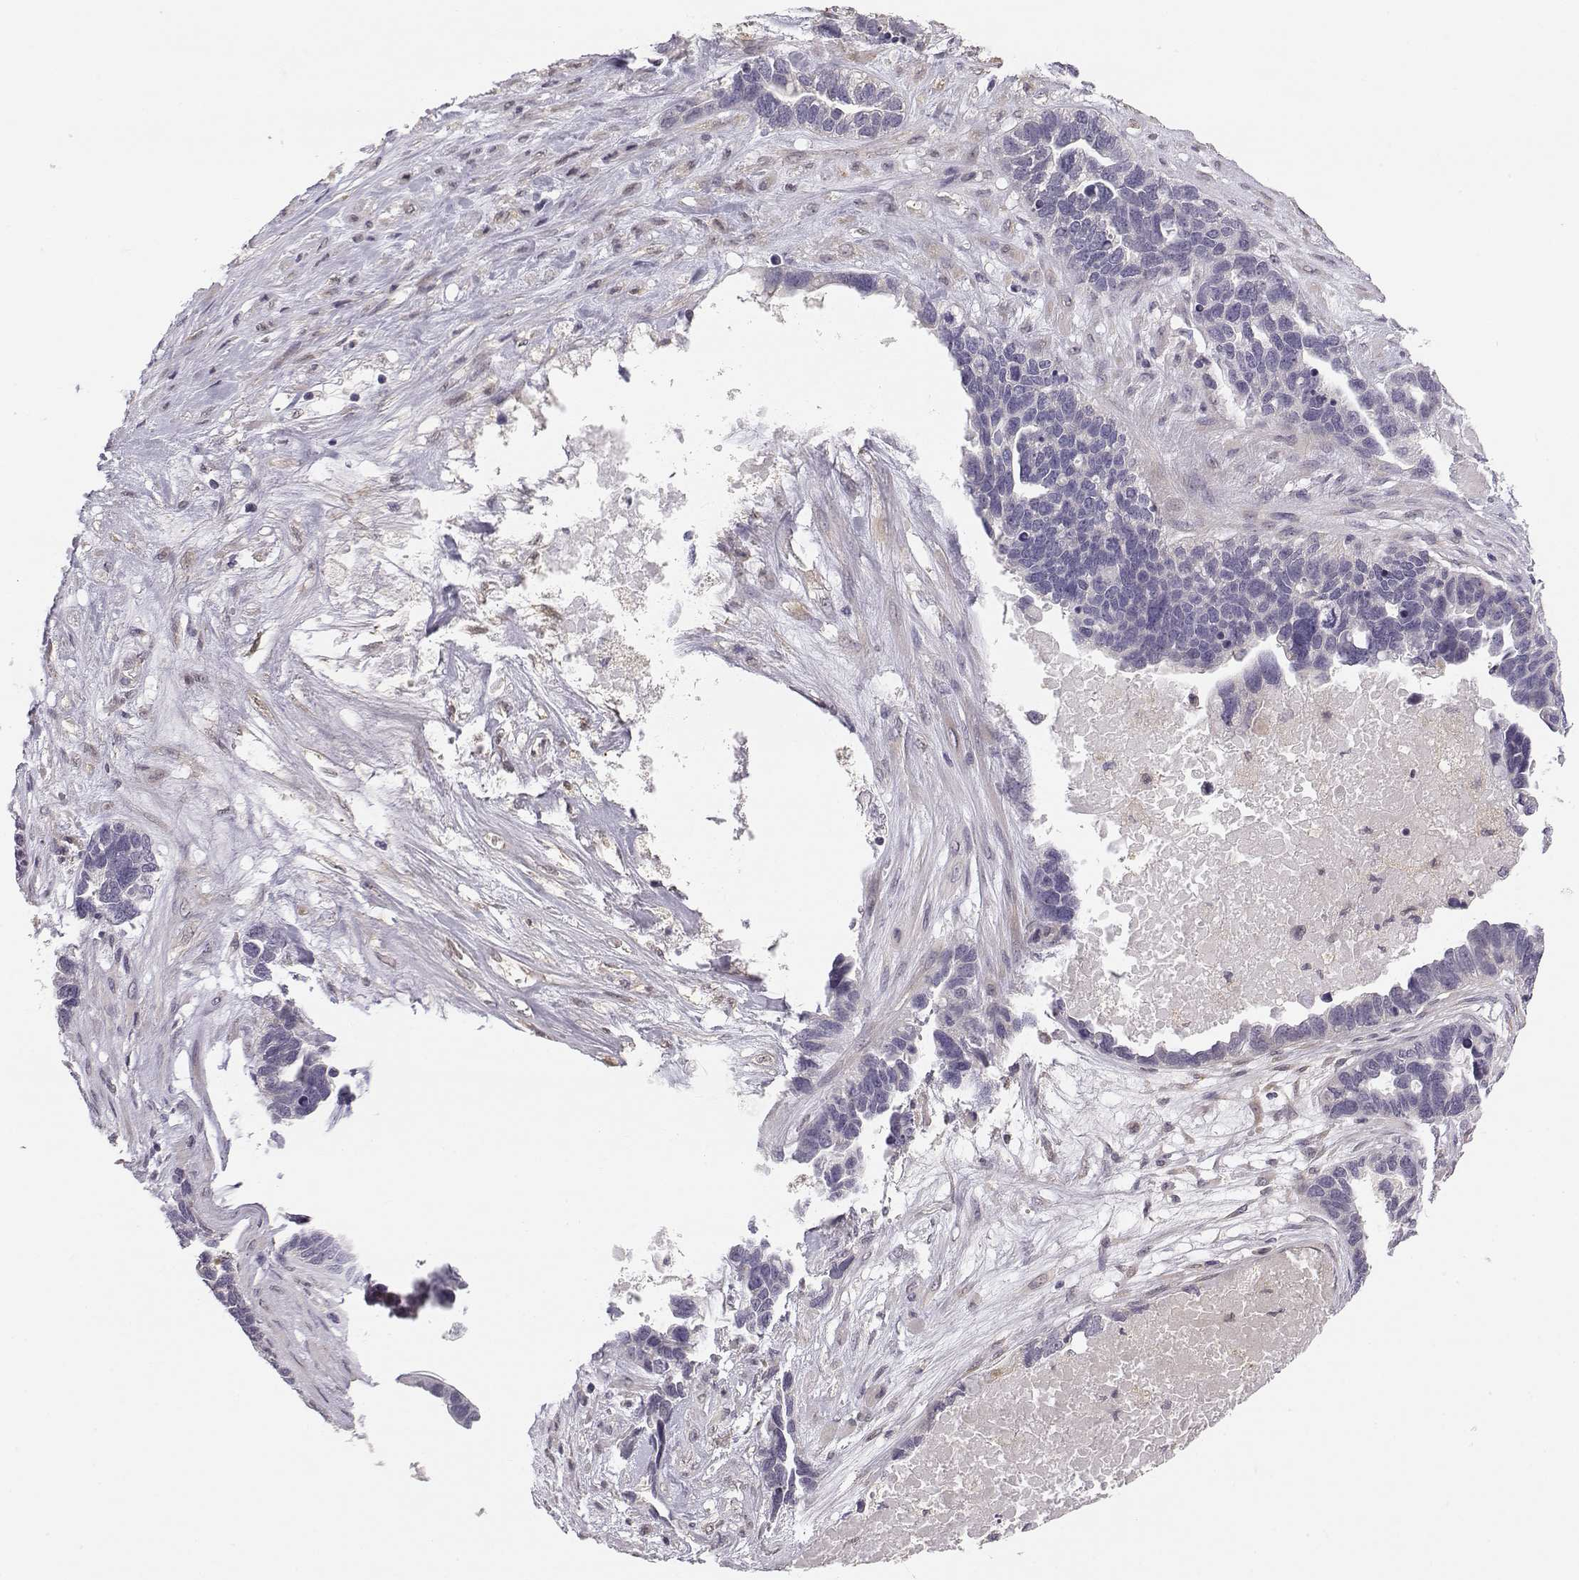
{"staining": {"intensity": "negative", "quantity": "none", "location": "none"}, "tissue": "ovarian cancer", "cell_type": "Tumor cells", "image_type": "cancer", "snomed": [{"axis": "morphology", "description": "Cystadenocarcinoma, serous, NOS"}, {"axis": "topography", "description": "Ovary"}], "caption": "High magnification brightfield microscopy of serous cystadenocarcinoma (ovarian) stained with DAB (brown) and counterstained with hematoxylin (blue): tumor cells show no significant expression. Brightfield microscopy of immunohistochemistry stained with DAB (3,3'-diaminobenzidine) (brown) and hematoxylin (blue), captured at high magnification.", "gene": "ACSL6", "patient": {"sex": "female", "age": 54}}